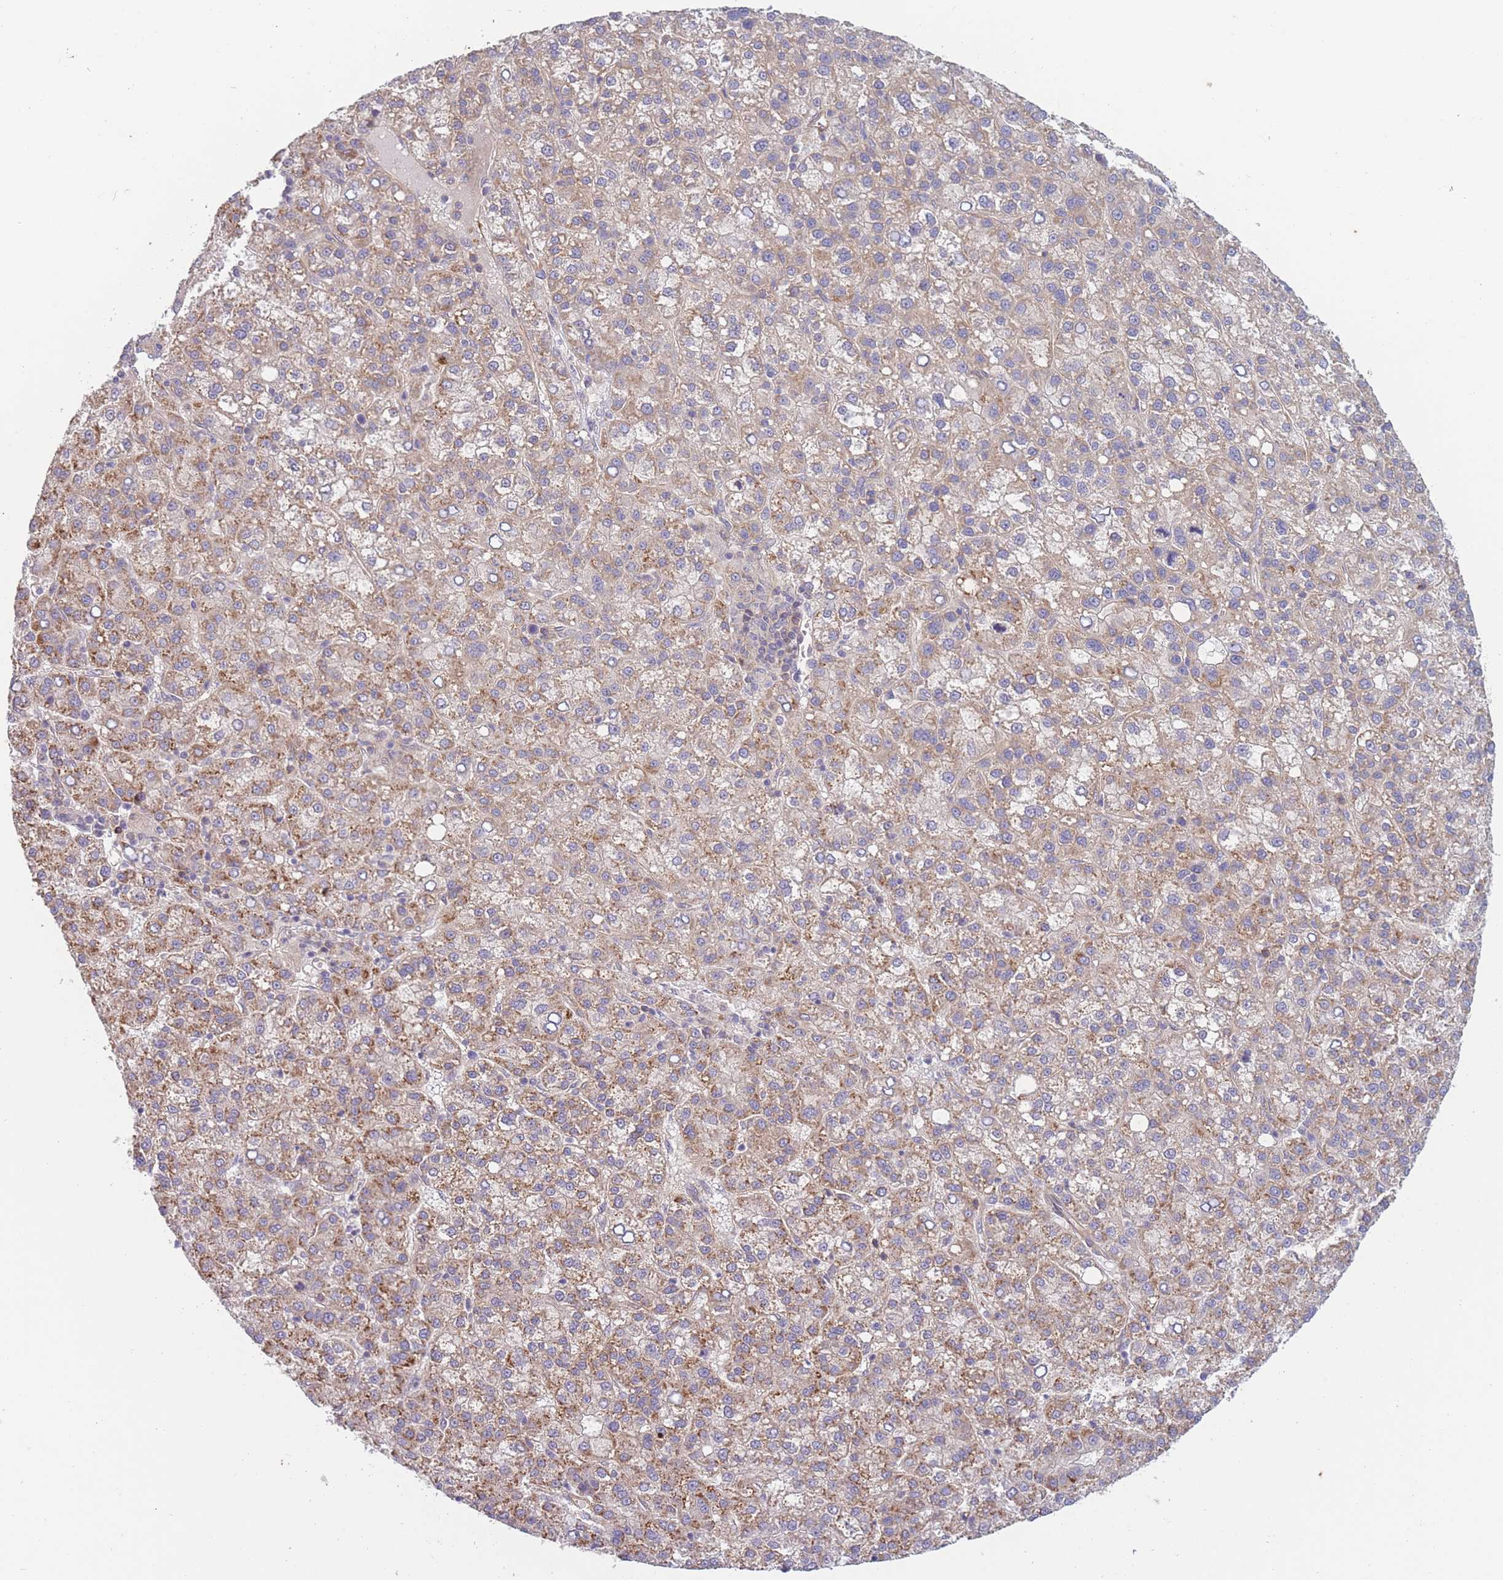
{"staining": {"intensity": "moderate", "quantity": ">75%", "location": "cytoplasmic/membranous"}, "tissue": "liver cancer", "cell_type": "Tumor cells", "image_type": "cancer", "snomed": [{"axis": "morphology", "description": "Carcinoma, Hepatocellular, NOS"}, {"axis": "topography", "description": "Liver"}], "caption": "A micrograph showing moderate cytoplasmic/membranous staining in about >75% of tumor cells in hepatocellular carcinoma (liver), as visualized by brown immunohistochemical staining.", "gene": "WDR93", "patient": {"sex": "female", "age": 58}}